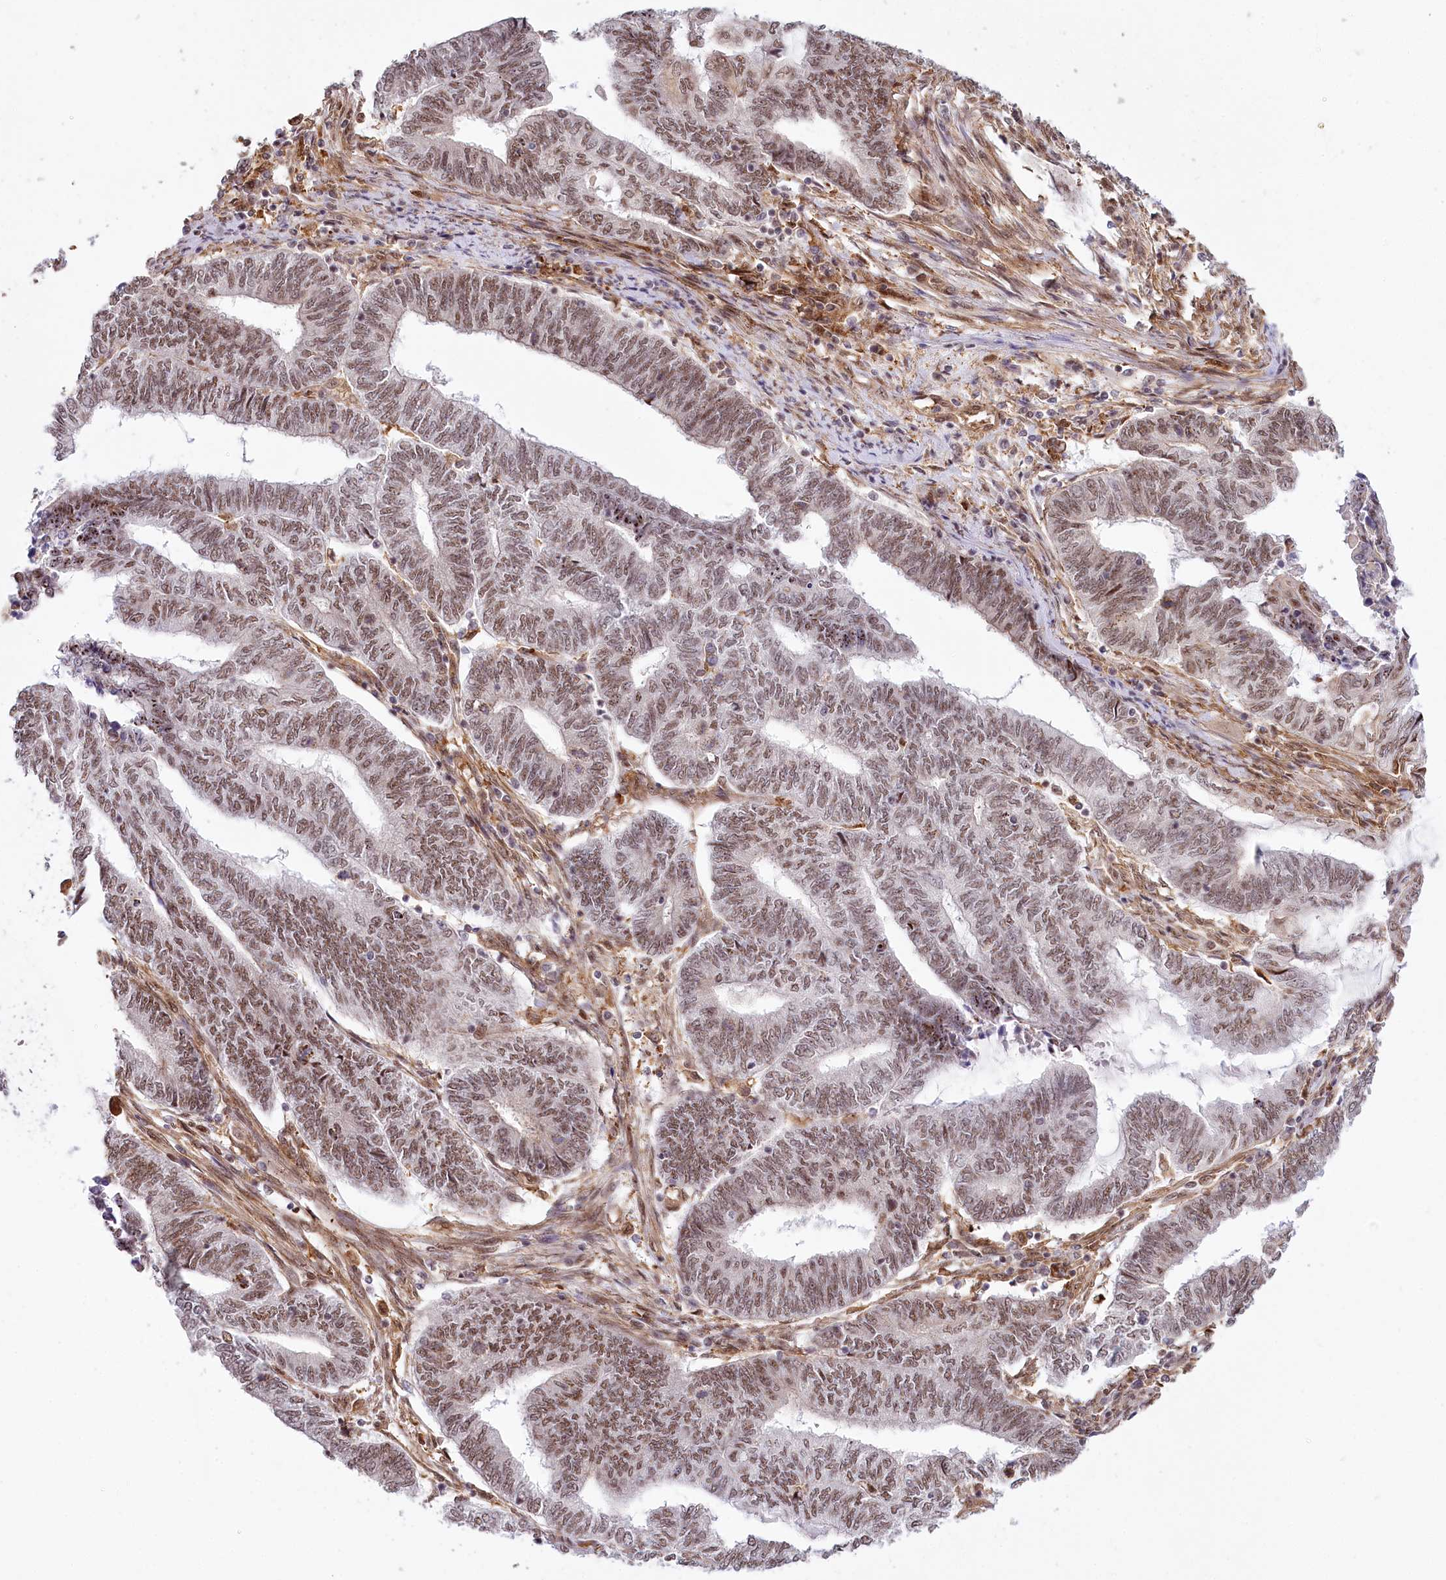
{"staining": {"intensity": "moderate", "quantity": ">75%", "location": "nuclear"}, "tissue": "endometrial cancer", "cell_type": "Tumor cells", "image_type": "cancer", "snomed": [{"axis": "morphology", "description": "Adenocarcinoma, NOS"}, {"axis": "topography", "description": "Uterus"}, {"axis": "topography", "description": "Endometrium"}], "caption": "Immunohistochemistry (DAB) staining of adenocarcinoma (endometrial) exhibits moderate nuclear protein staining in approximately >75% of tumor cells. (DAB IHC with brightfield microscopy, high magnification).", "gene": "TUBGCP2", "patient": {"sex": "female", "age": 70}}